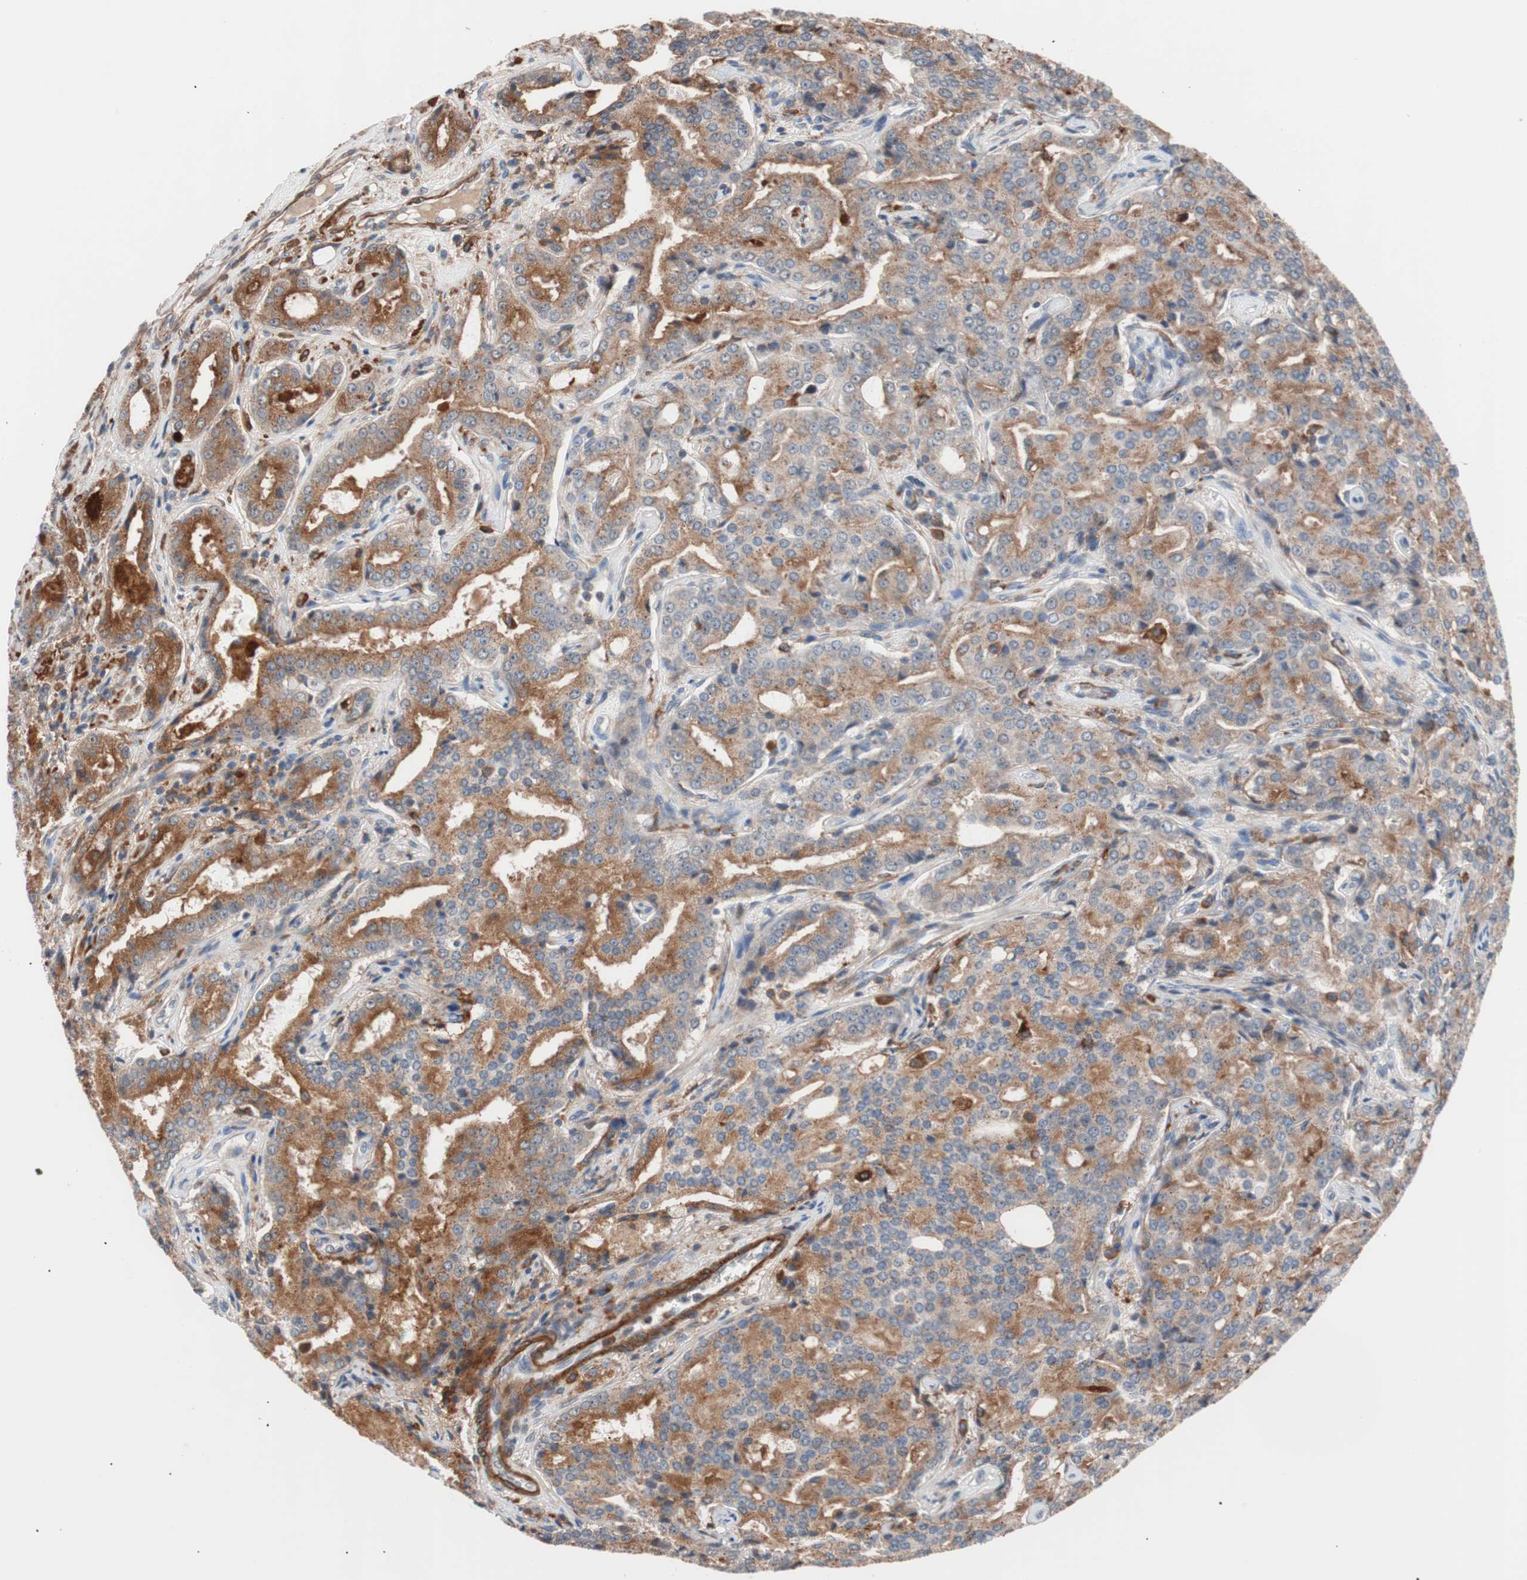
{"staining": {"intensity": "moderate", "quantity": "25%-75%", "location": "cytoplasmic/membranous"}, "tissue": "prostate cancer", "cell_type": "Tumor cells", "image_type": "cancer", "snomed": [{"axis": "morphology", "description": "Adenocarcinoma, High grade"}, {"axis": "topography", "description": "Prostate"}], "caption": "This is a micrograph of immunohistochemistry staining of prostate adenocarcinoma (high-grade), which shows moderate staining in the cytoplasmic/membranous of tumor cells.", "gene": "LITAF", "patient": {"sex": "male", "age": 72}}